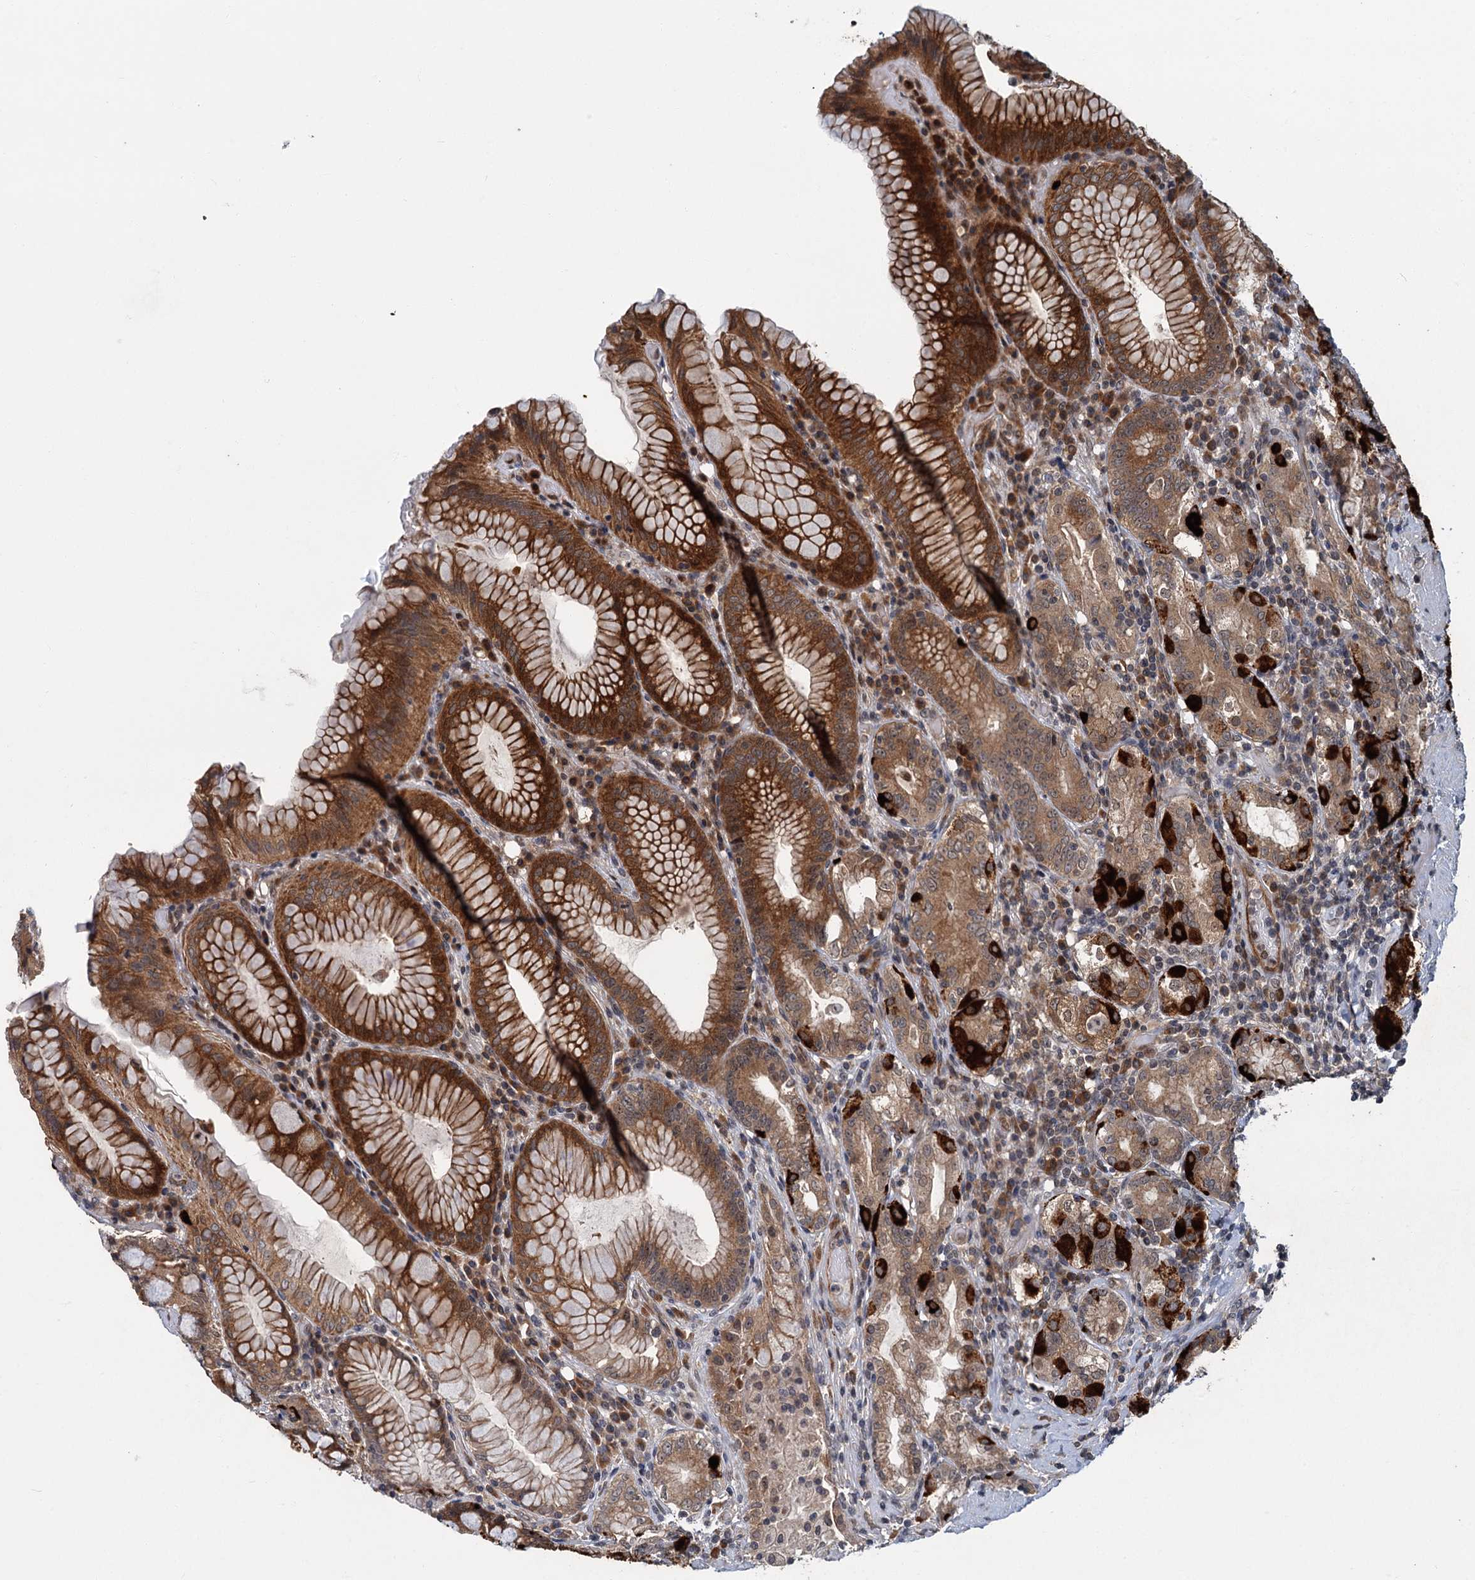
{"staining": {"intensity": "strong", "quantity": ">75%", "location": "cytoplasmic/membranous"}, "tissue": "stomach", "cell_type": "Glandular cells", "image_type": "normal", "snomed": [{"axis": "morphology", "description": "Normal tissue, NOS"}, {"axis": "topography", "description": "Stomach, upper"}, {"axis": "topography", "description": "Stomach, lower"}], "caption": "IHC staining of unremarkable stomach, which reveals high levels of strong cytoplasmic/membranous staining in approximately >75% of glandular cells indicating strong cytoplasmic/membranous protein positivity. The staining was performed using DAB (3,3'-diaminobenzidine) (brown) for protein detection and nuclei were counterstained in hematoxylin (blue).", "gene": "KANSL2", "patient": {"sex": "female", "age": 76}}